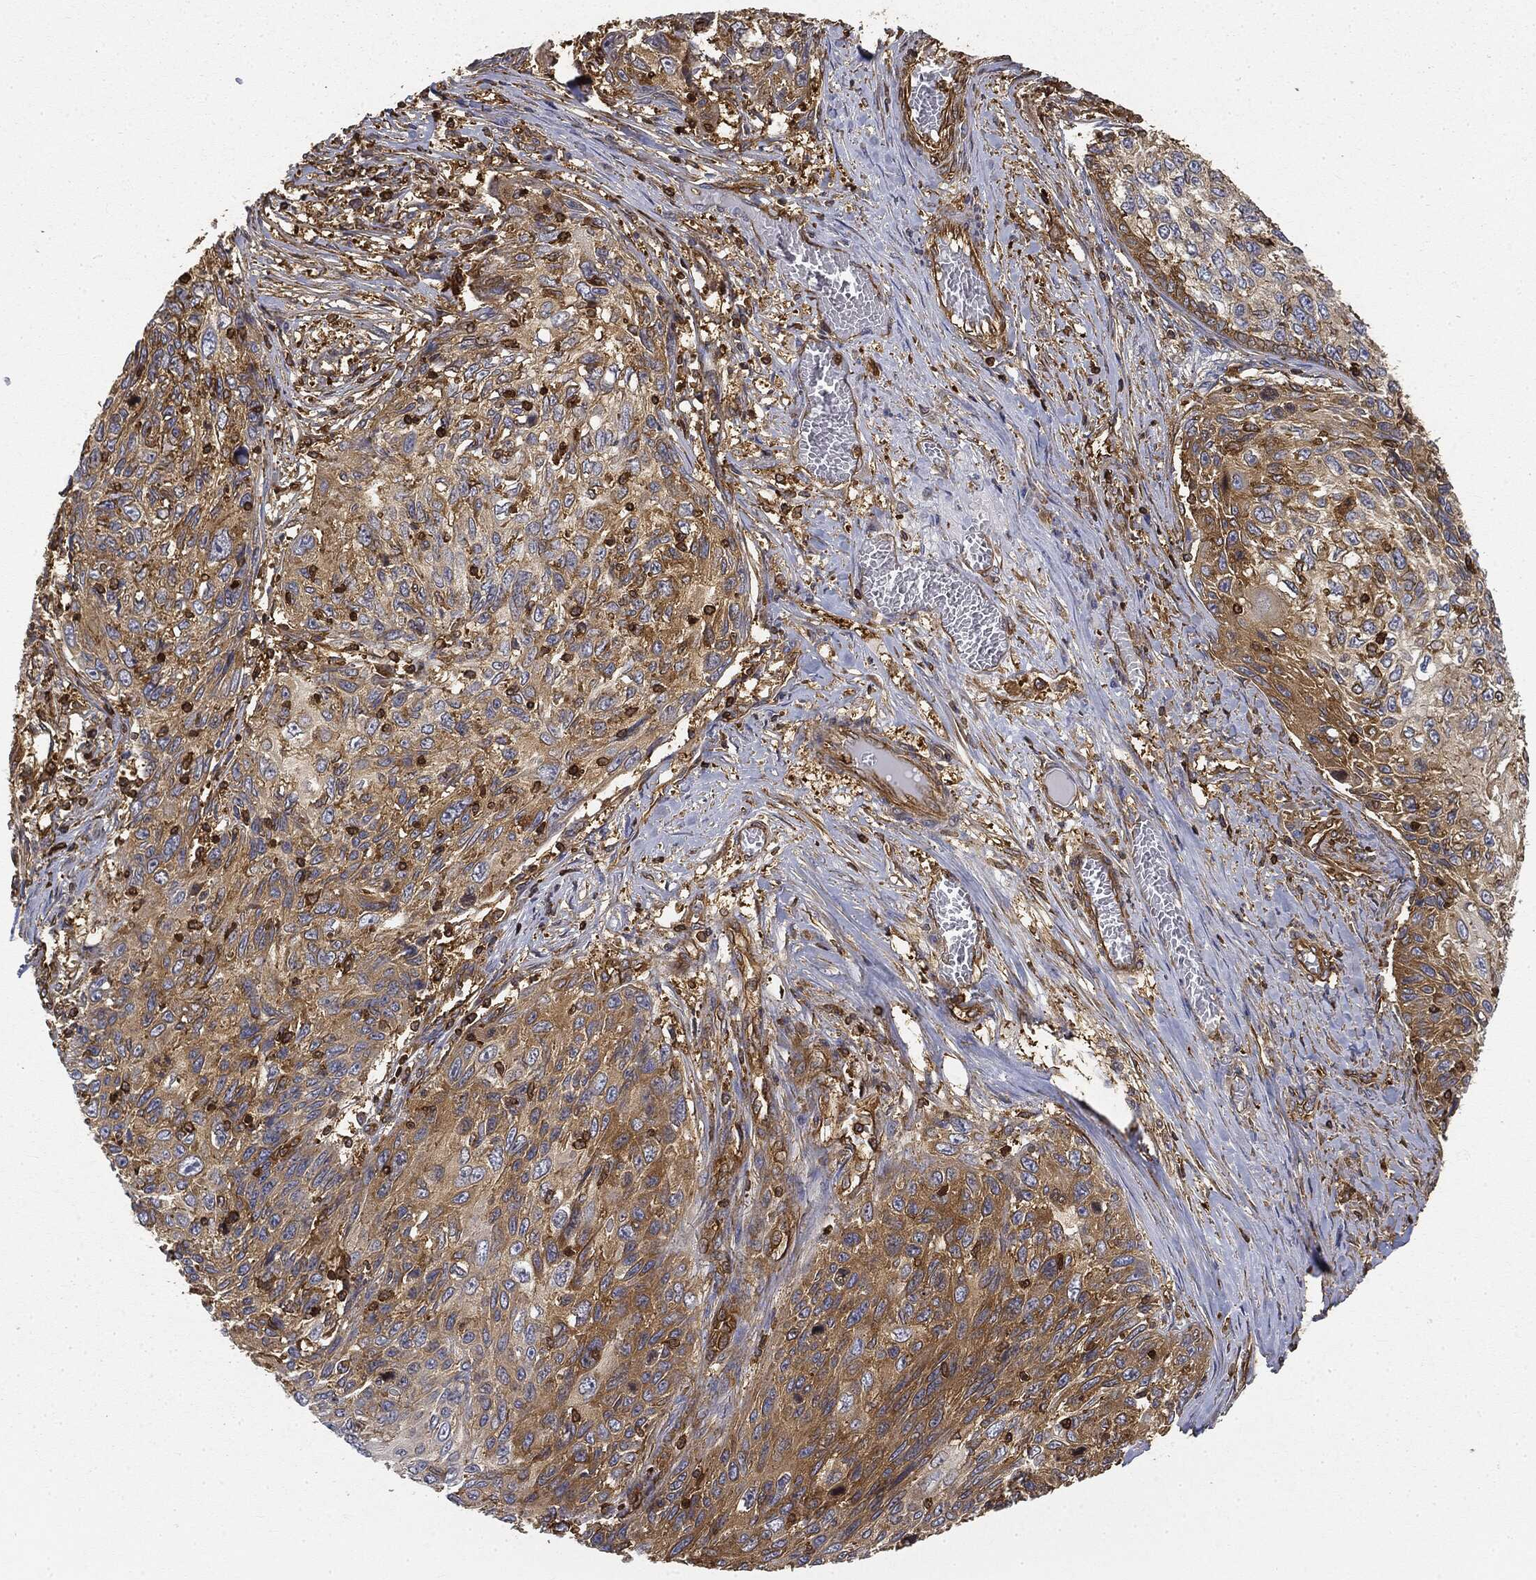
{"staining": {"intensity": "moderate", "quantity": "25%-75%", "location": "cytoplasmic/membranous"}, "tissue": "skin cancer", "cell_type": "Tumor cells", "image_type": "cancer", "snomed": [{"axis": "morphology", "description": "Squamous cell carcinoma, NOS"}, {"axis": "topography", "description": "Skin"}], "caption": "This is a micrograph of immunohistochemistry staining of skin cancer (squamous cell carcinoma), which shows moderate positivity in the cytoplasmic/membranous of tumor cells.", "gene": "WDR1", "patient": {"sex": "male", "age": 92}}